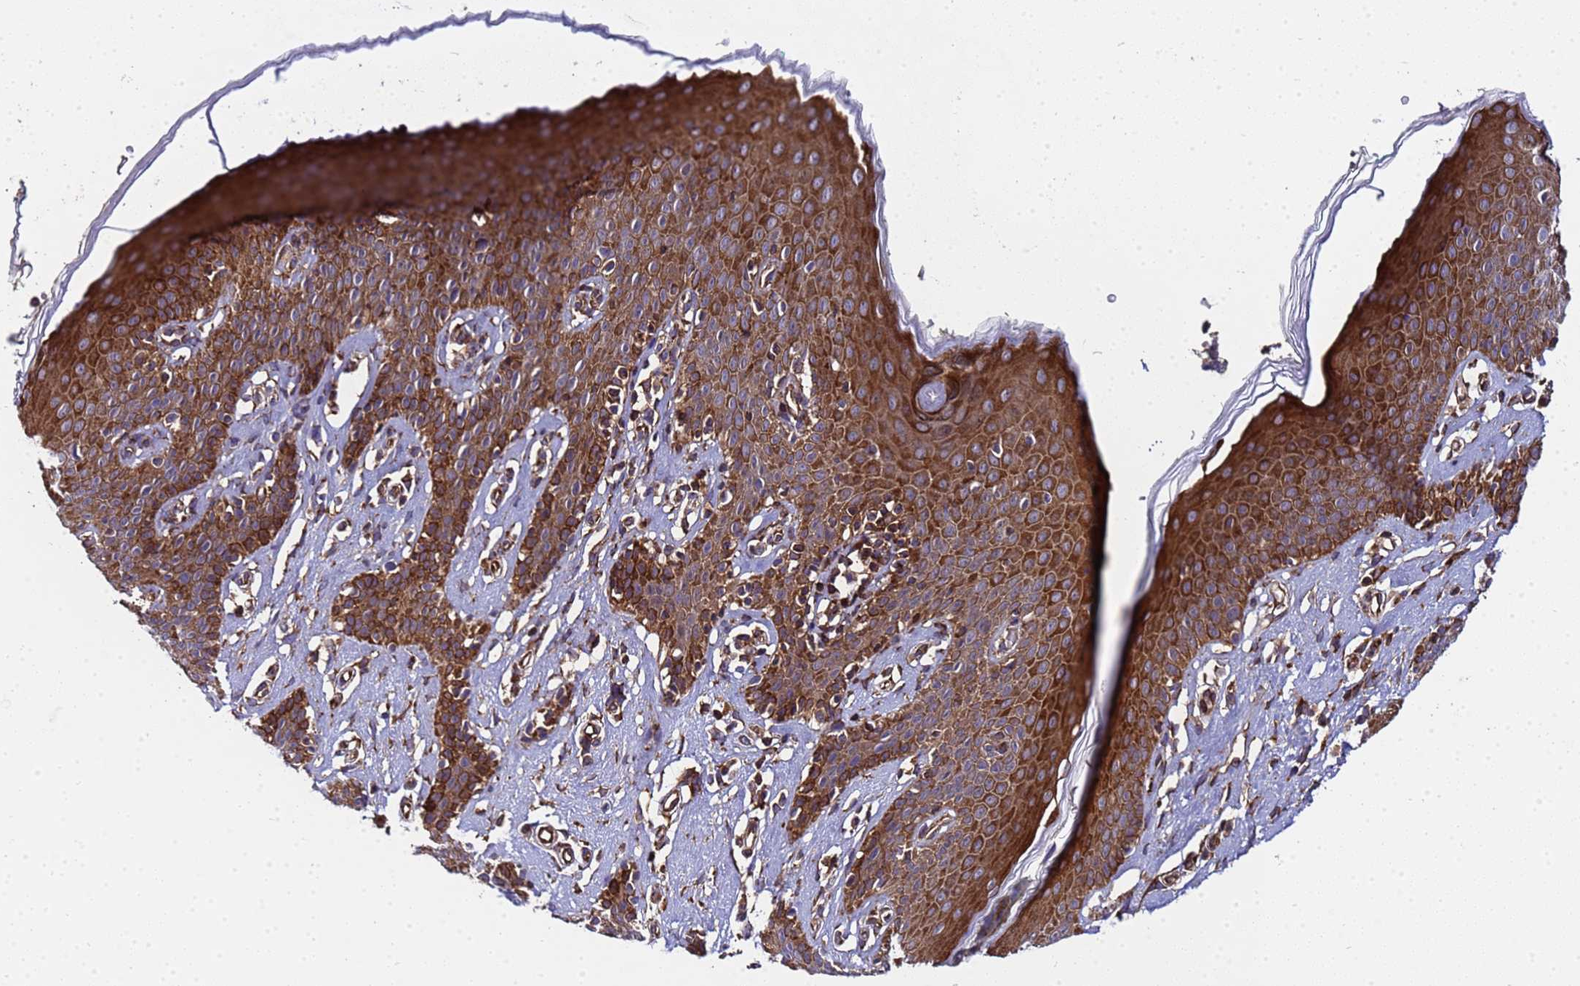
{"staining": {"intensity": "strong", "quantity": ">75%", "location": "cytoplasmic/membranous"}, "tissue": "skin", "cell_type": "Epidermal cells", "image_type": "normal", "snomed": [{"axis": "morphology", "description": "Normal tissue, NOS"}, {"axis": "topography", "description": "Vulva"}], "caption": "Epidermal cells display high levels of strong cytoplasmic/membranous staining in about >75% of cells in unremarkable human skin. Ihc stains the protein in brown and the nuclei are stained blue.", "gene": "MOCS1", "patient": {"sex": "female", "age": 66}}